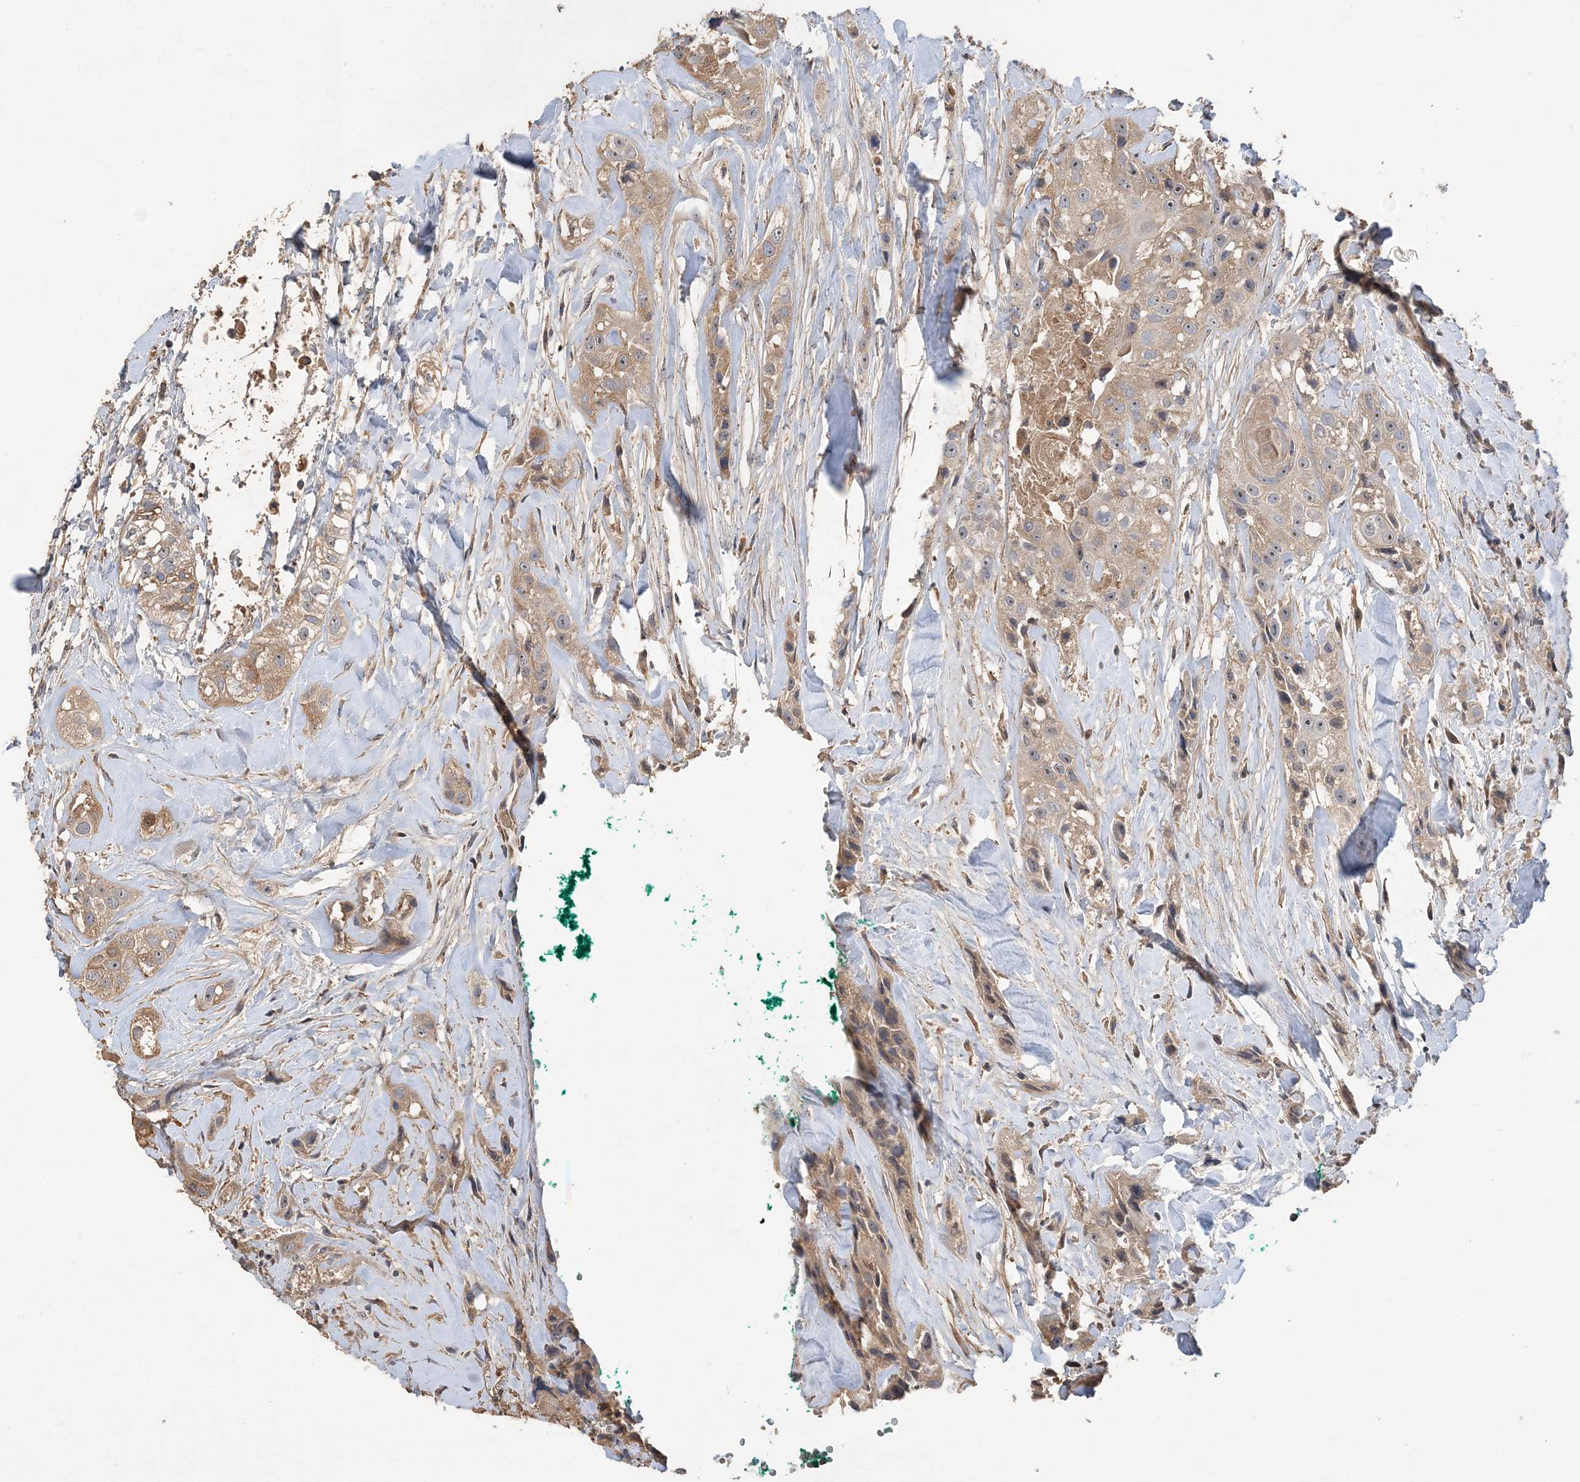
{"staining": {"intensity": "moderate", "quantity": ">75%", "location": "cytoplasmic/membranous,nuclear"}, "tissue": "head and neck cancer", "cell_type": "Tumor cells", "image_type": "cancer", "snomed": [{"axis": "morphology", "description": "Normal tissue, NOS"}, {"axis": "morphology", "description": "Squamous cell carcinoma, NOS"}, {"axis": "topography", "description": "Skeletal muscle"}, {"axis": "topography", "description": "Head-Neck"}], "caption": "Immunohistochemical staining of human squamous cell carcinoma (head and neck) exhibits medium levels of moderate cytoplasmic/membranous and nuclear protein staining in approximately >75% of tumor cells. Nuclei are stained in blue.", "gene": "GRINA", "patient": {"sex": "male", "age": 51}}